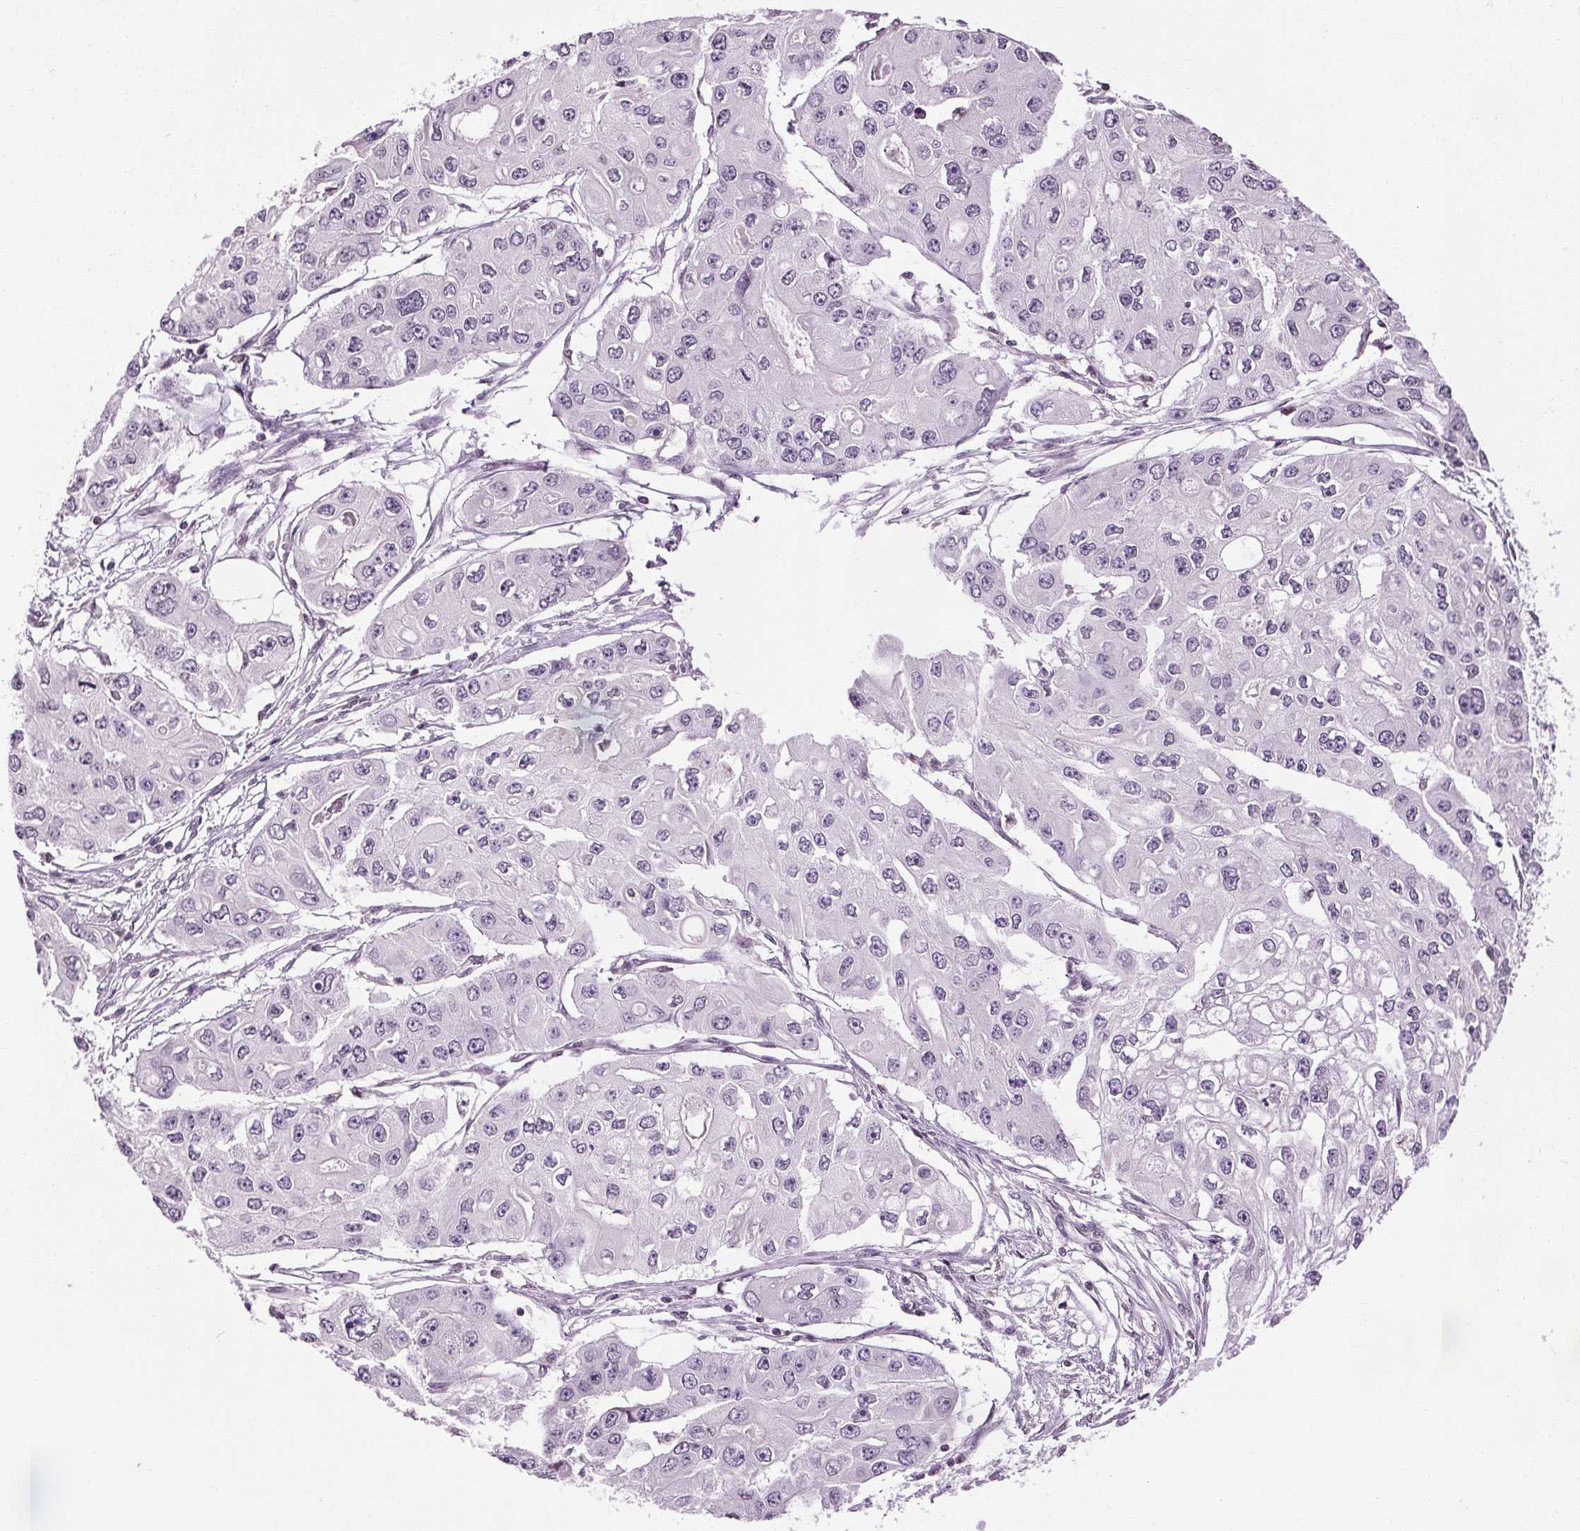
{"staining": {"intensity": "weak", "quantity": "<25%", "location": "nuclear"}, "tissue": "ovarian cancer", "cell_type": "Tumor cells", "image_type": "cancer", "snomed": [{"axis": "morphology", "description": "Cystadenocarcinoma, serous, NOS"}, {"axis": "topography", "description": "Ovary"}], "caption": "Tumor cells show no significant protein positivity in serous cystadenocarcinoma (ovarian).", "gene": "LFNG", "patient": {"sex": "female", "age": 56}}